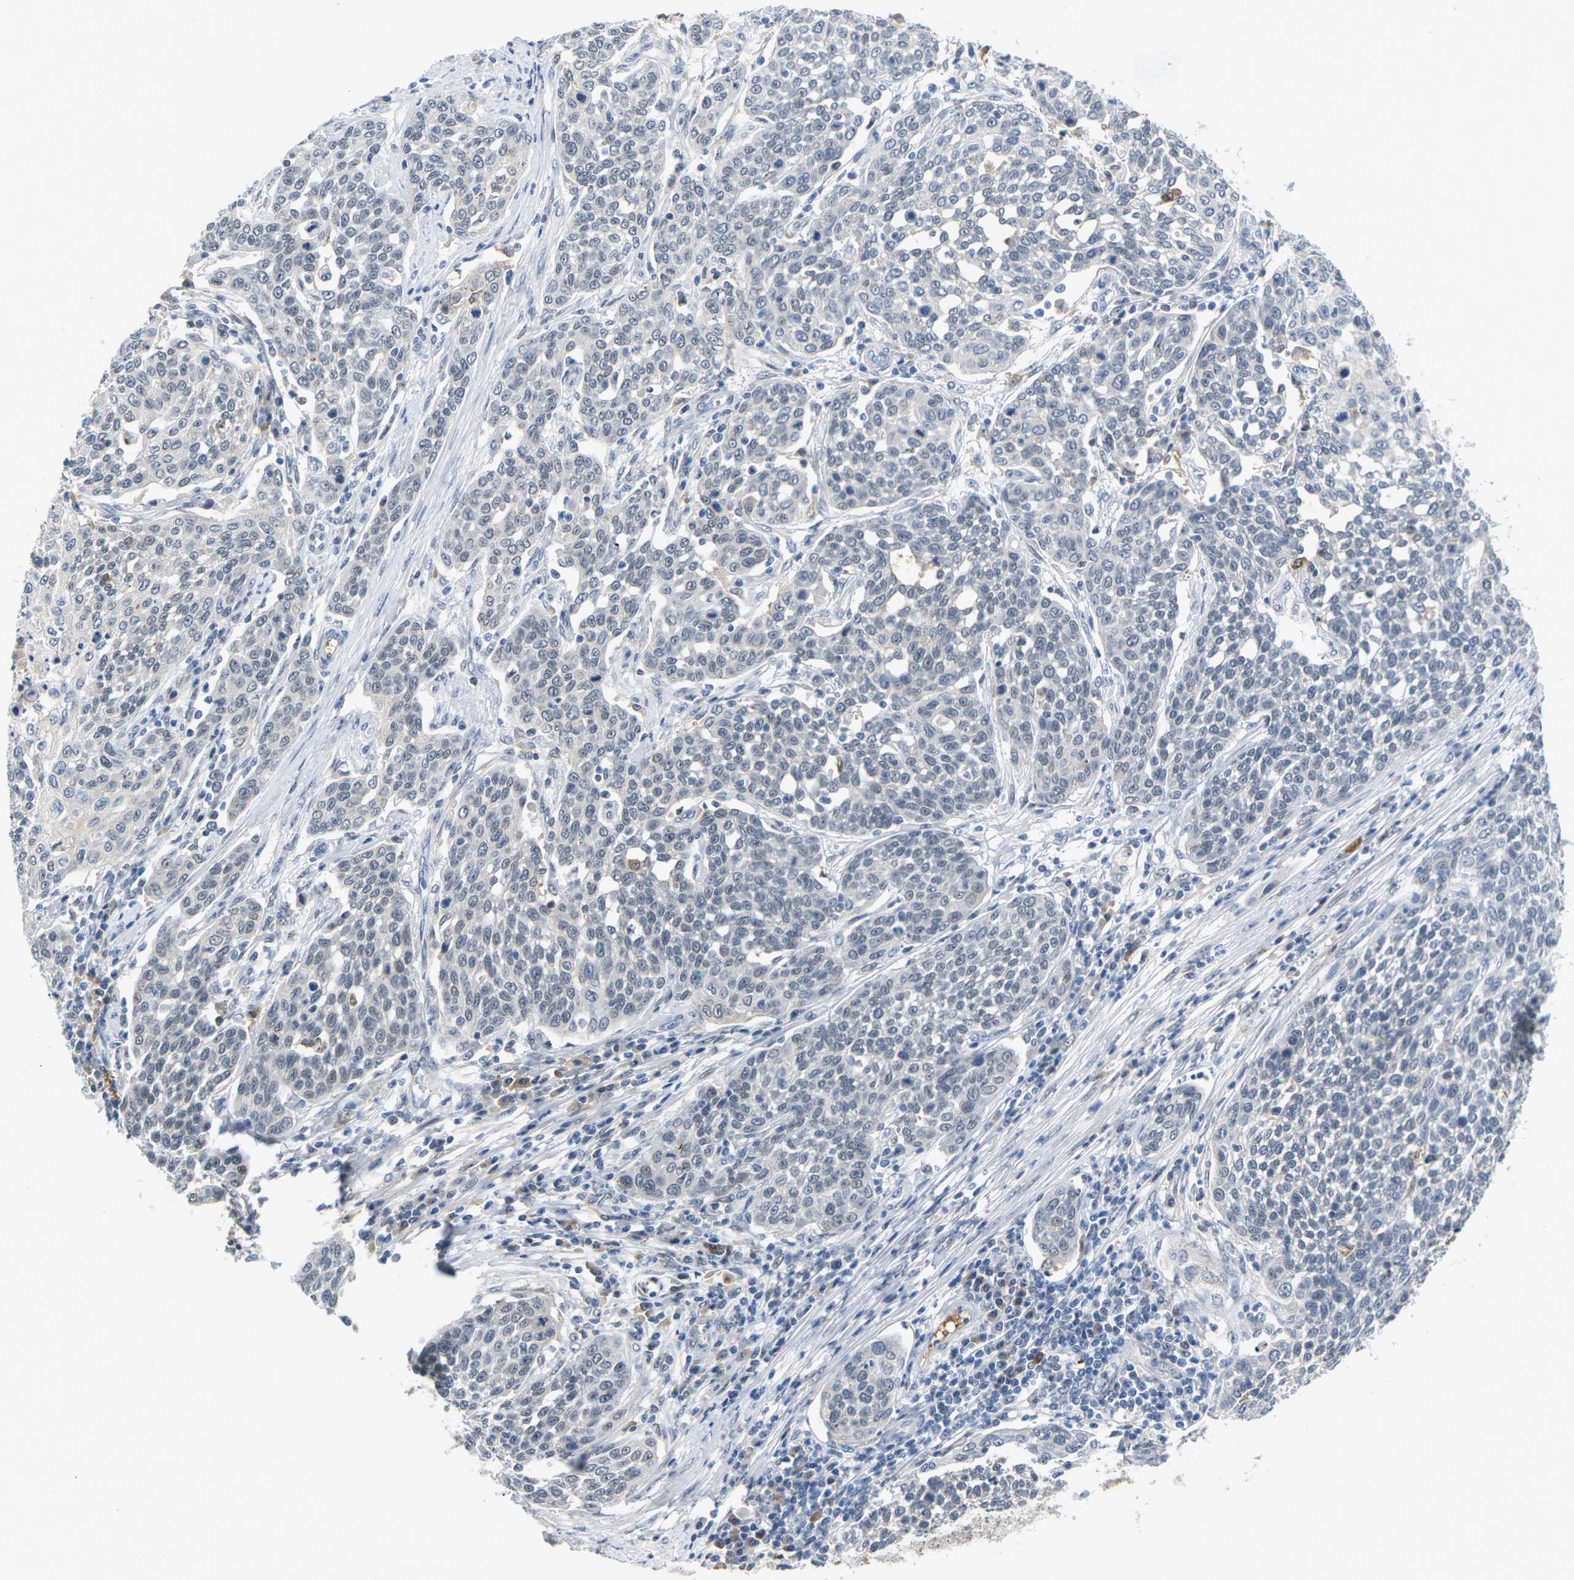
{"staining": {"intensity": "negative", "quantity": "none", "location": "none"}, "tissue": "cervical cancer", "cell_type": "Tumor cells", "image_type": "cancer", "snomed": [{"axis": "morphology", "description": "Squamous cell carcinoma, NOS"}, {"axis": "topography", "description": "Cervix"}], "caption": "Micrograph shows no significant protein expression in tumor cells of cervical squamous cell carcinoma.", "gene": "PKP2", "patient": {"sex": "female", "age": 34}}